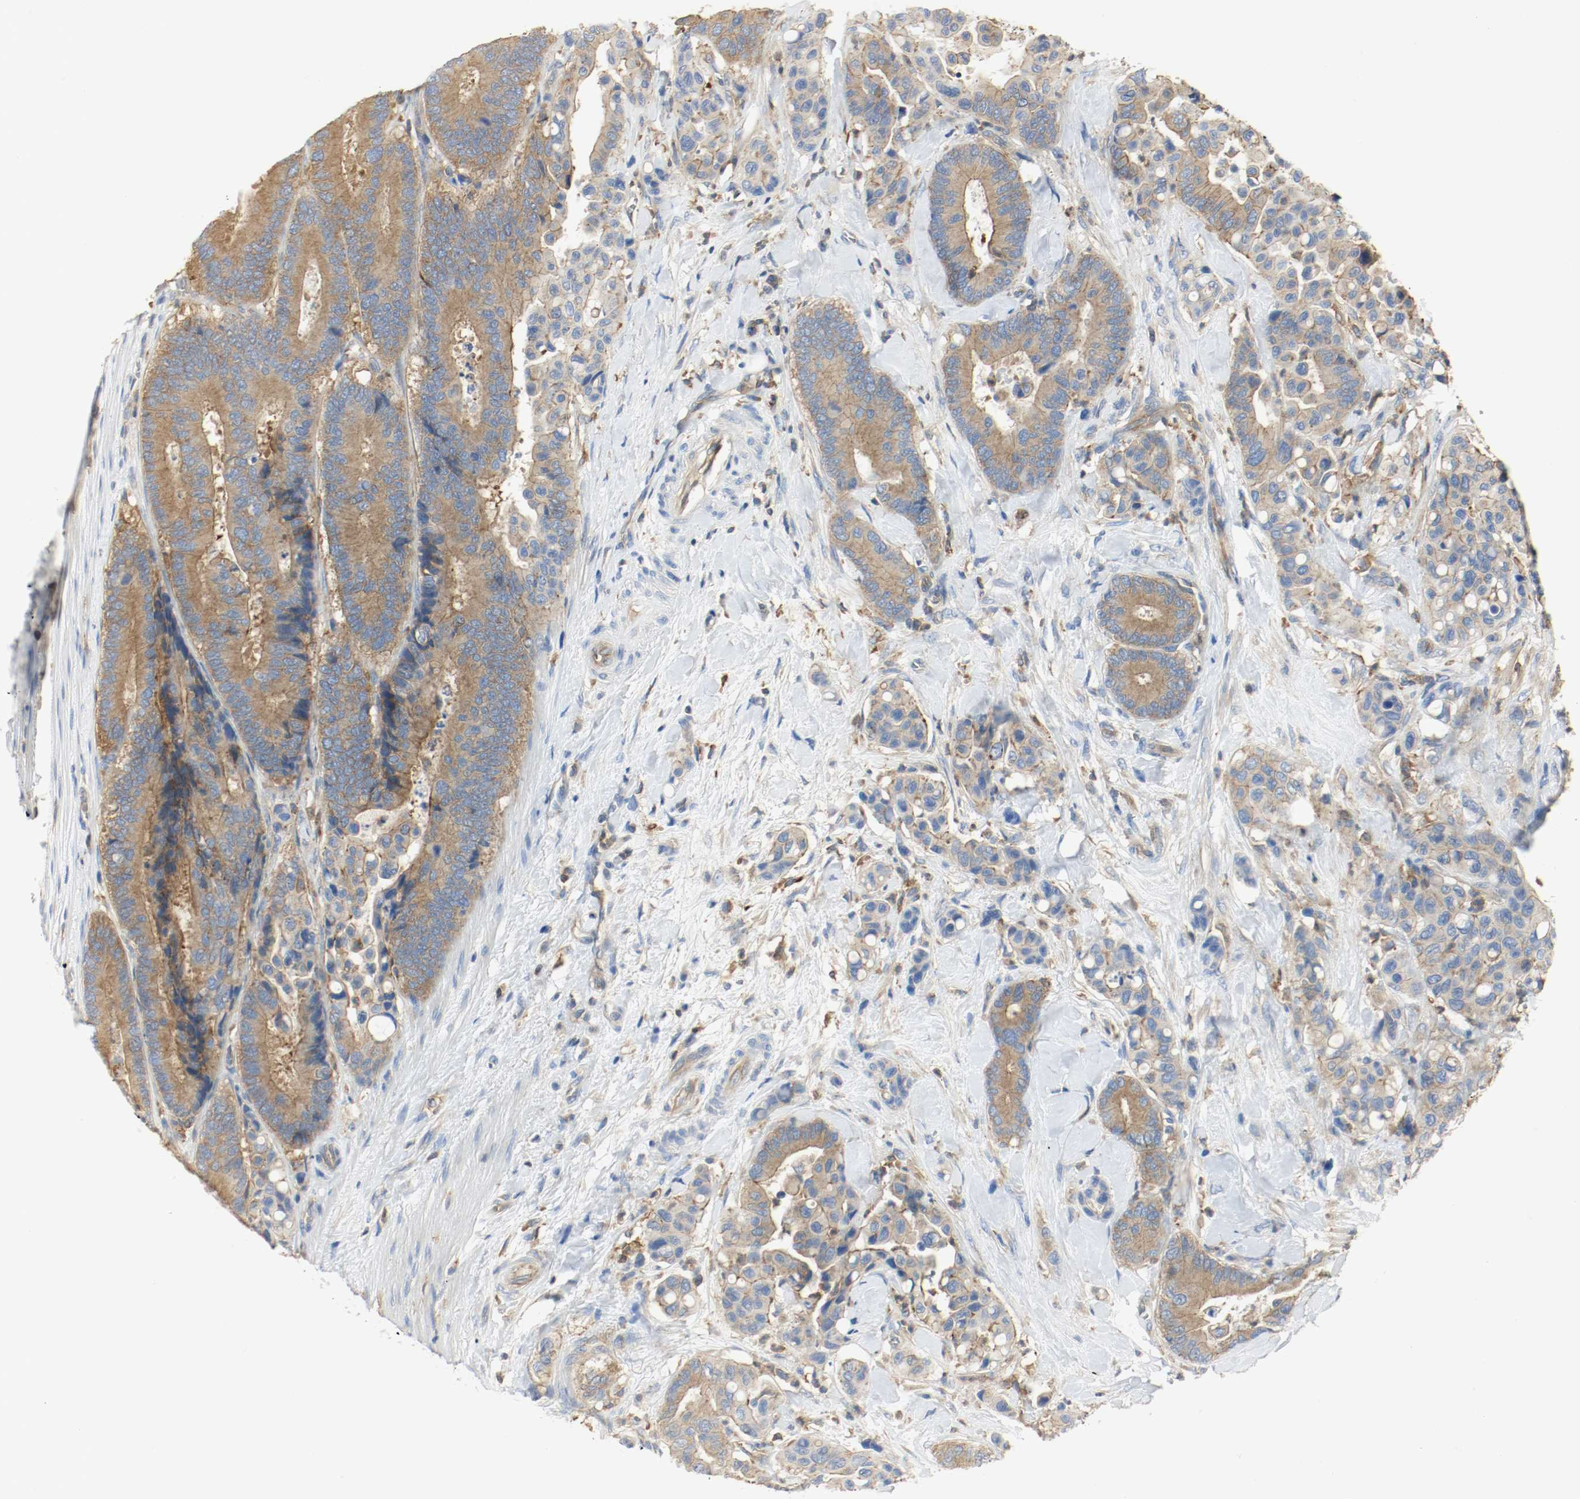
{"staining": {"intensity": "moderate", "quantity": ">75%", "location": "cytoplasmic/membranous"}, "tissue": "colorectal cancer", "cell_type": "Tumor cells", "image_type": "cancer", "snomed": [{"axis": "morphology", "description": "Normal tissue, NOS"}, {"axis": "morphology", "description": "Adenocarcinoma, NOS"}, {"axis": "topography", "description": "Colon"}], "caption": "DAB (3,3'-diaminobenzidine) immunohistochemical staining of colorectal cancer exhibits moderate cytoplasmic/membranous protein positivity in about >75% of tumor cells.", "gene": "ARPC1B", "patient": {"sex": "male", "age": 82}}